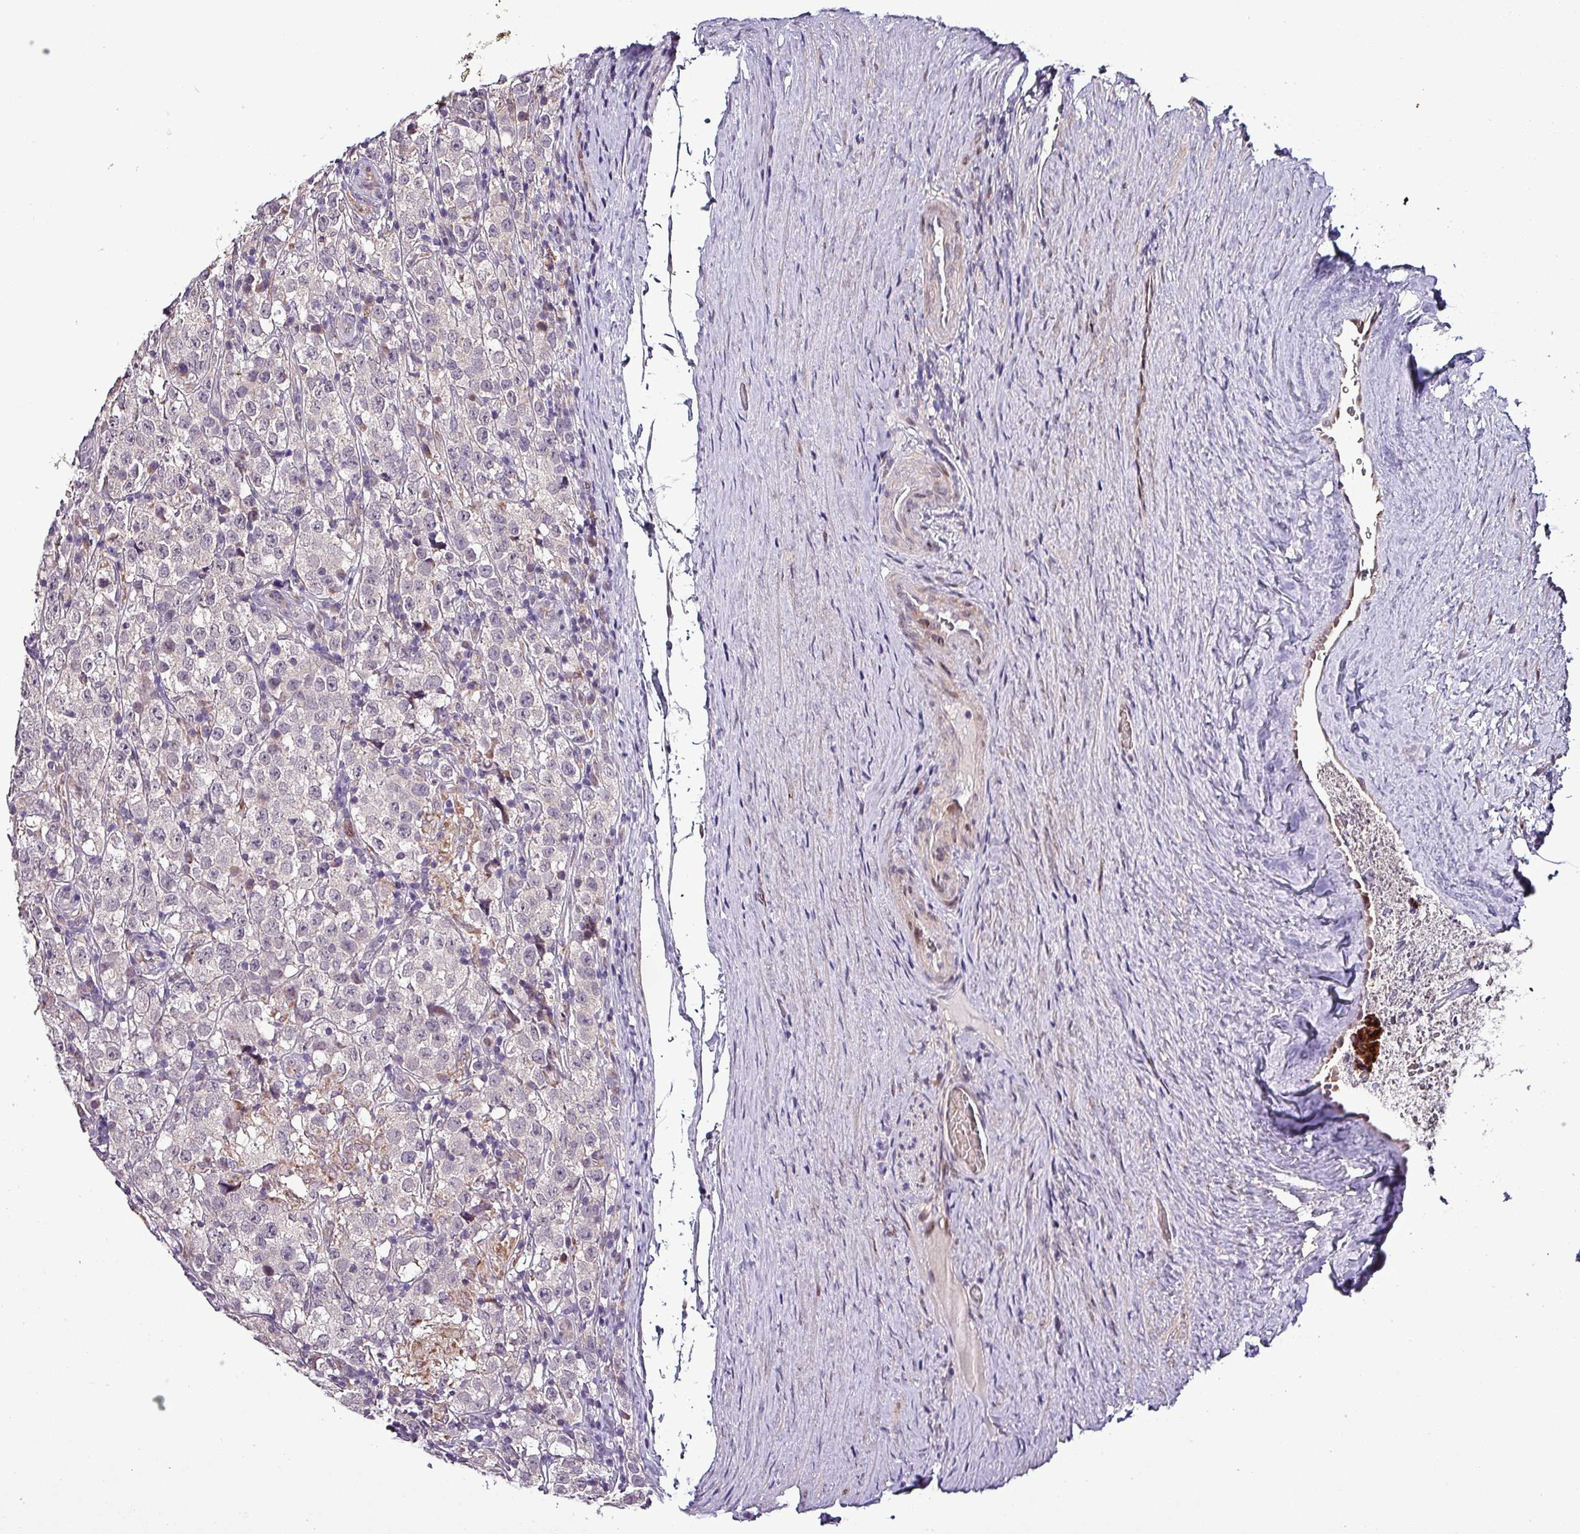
{"staining": {"intensity": "negative", "quantity": "none", "location": "none"}, "tissue": "testis cancer", "cell_type": "Tumor cells", "image_type": "cancer", "snomed": [{"axis": "morphology", "description": "Seminoma, NOS"}, {"axis": "morphology", "description": "Carcinoma, Embryonal, NOS"}, {"axis": "topography", "description": "Testis"}], "caption": "High magnification brightfield microscopy of testis cancer (embryonal carcinoma) stained with DAB (3,3'-diaminobenzidine) (brown) and counterstained with hematoxylin (blue): tumor cells show no significant expression.", "gene": "GRAPL", "patient": {"sex": "male", "age": 41}}